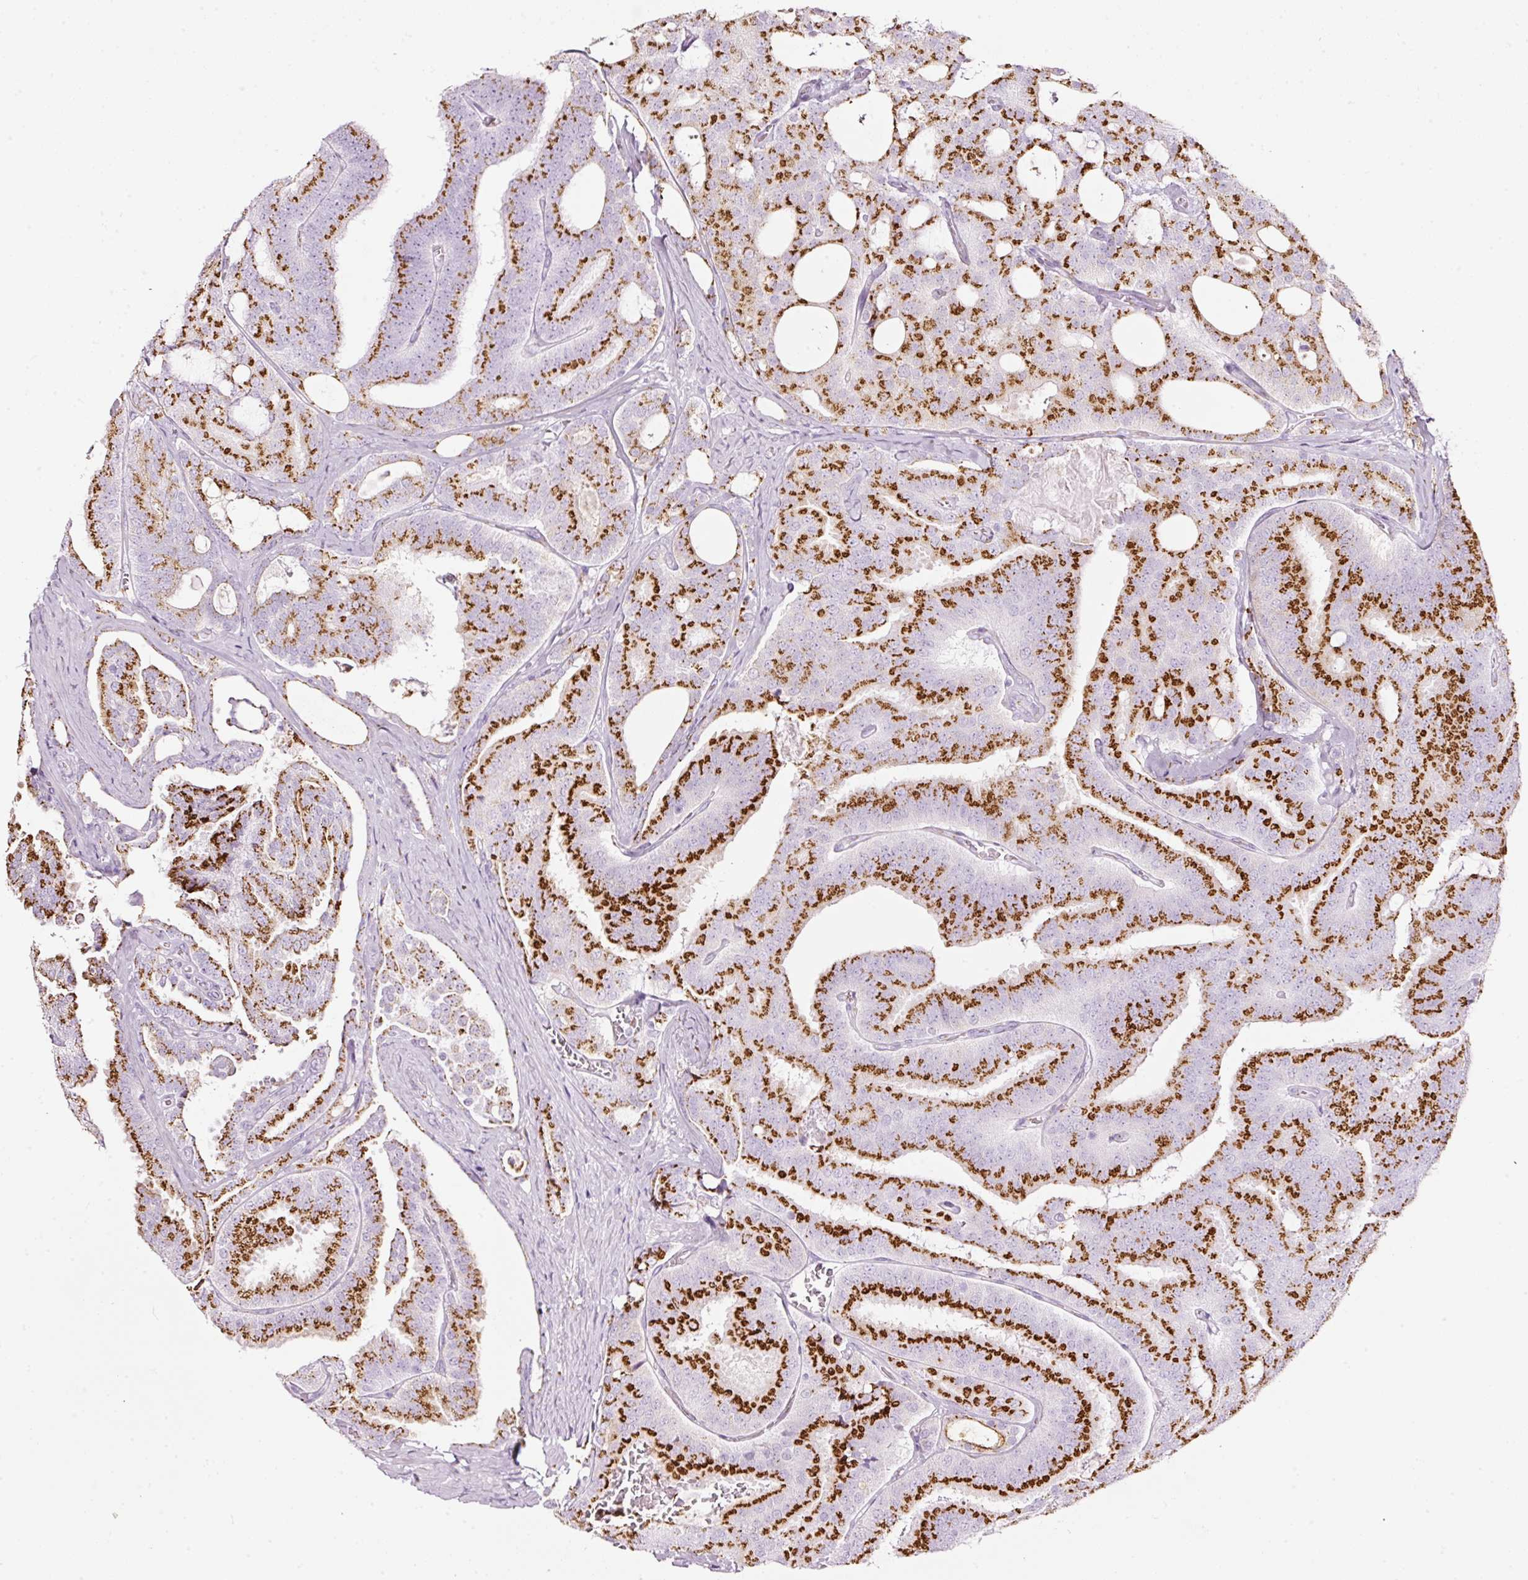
{"staining": {"intensity": "strong", "quantity": ">75%", "location": "cytoplasmic/membranous"}, "tissue": "prostate cancer", "cell_type": "Tumor cells", "image_type": "cancer", "snomed": [{"axis": "morphology", "description": "Adenocarcinoma, High grade"}, {"axis": "topography", "description": "Prostate"}], "caption": "Protein expression analysis of human prostate cancer reveals strong cytoplasmic/membranous staining in about >75% of tumor cells.", "gene": "SDF4", "patient": {"sex": "male", "age": 65}}